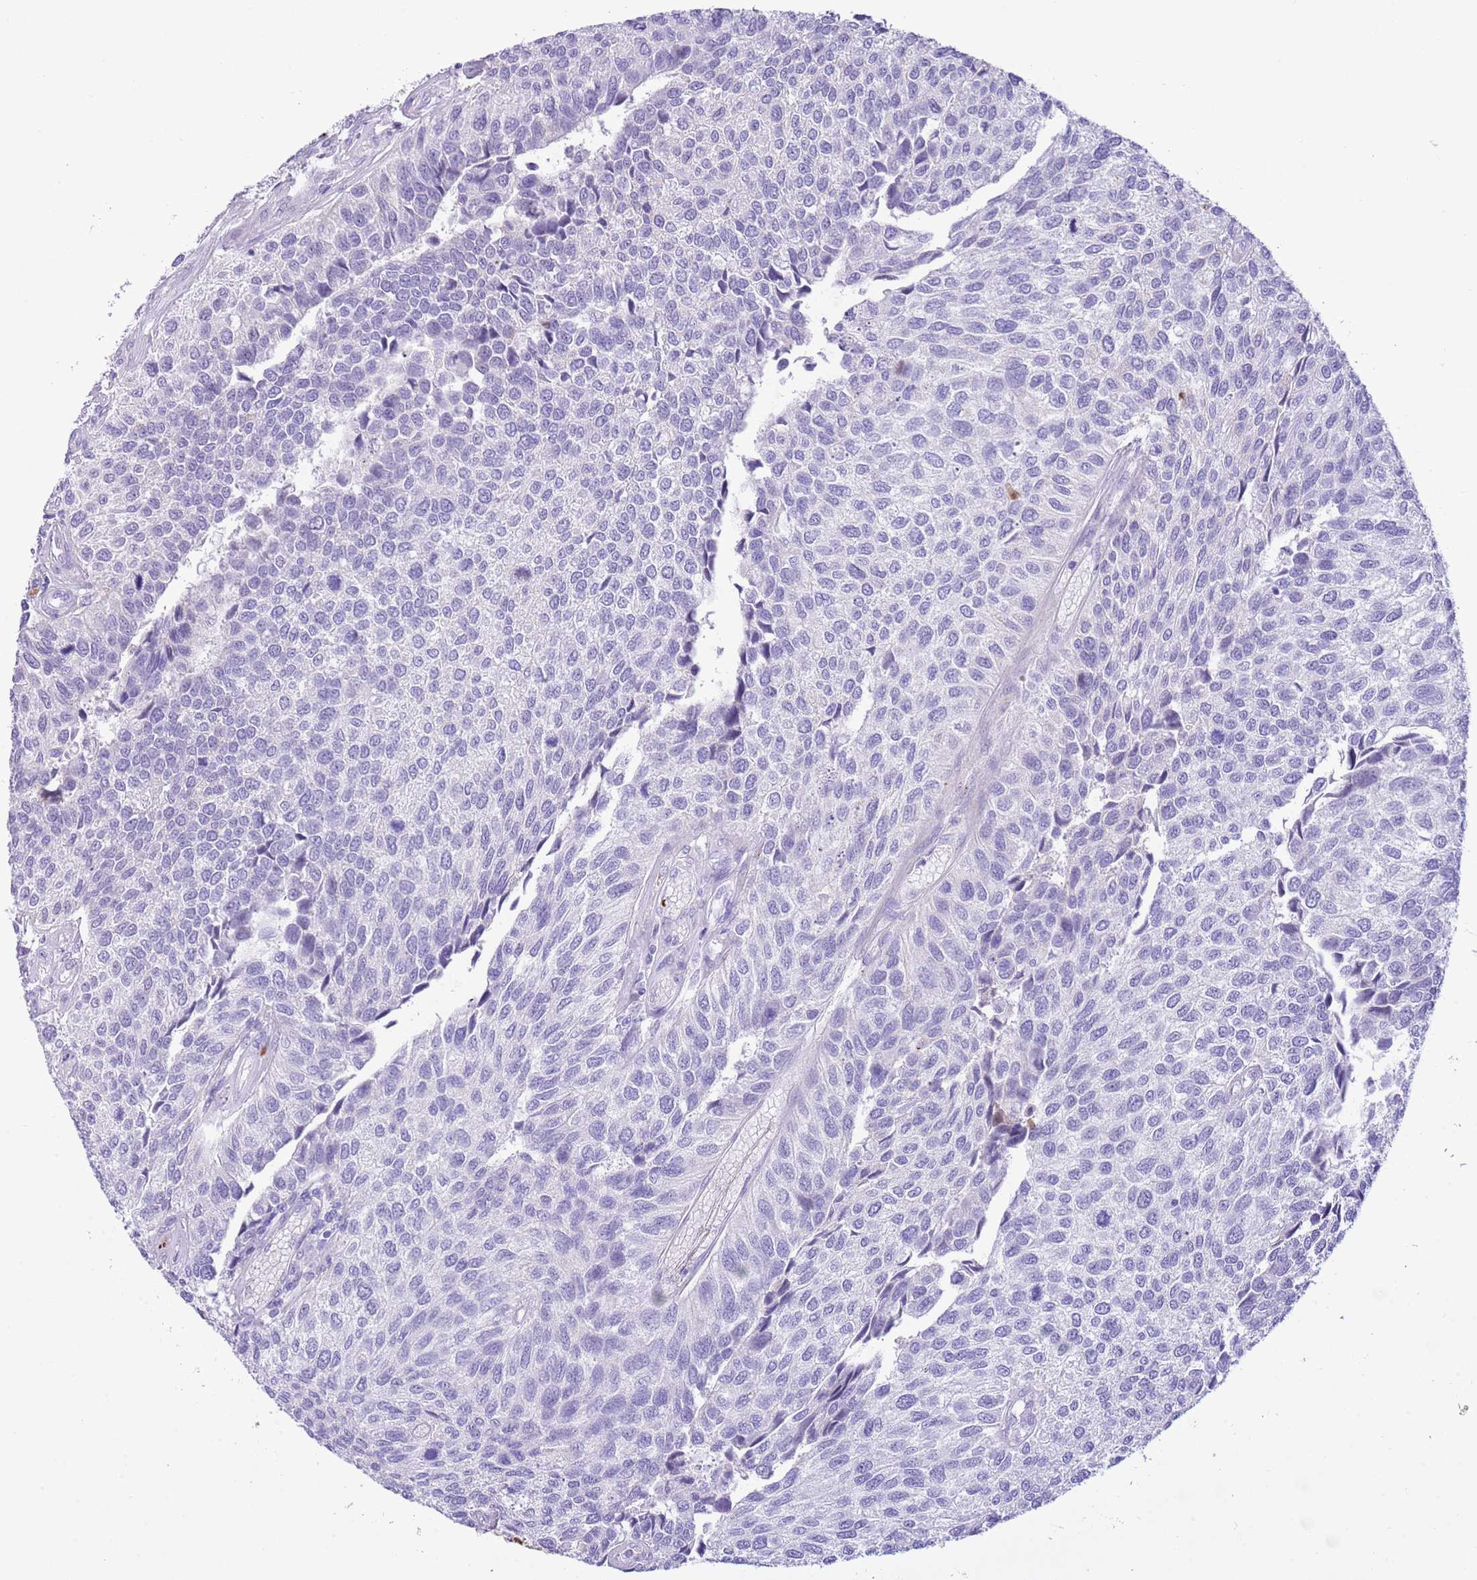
{"staining": {"intensity": "negative", "quantity": "none", "location": "none"}, "tissue": "urothelial cancer", "cell_type": "Tumor cells", "image_type": "cancer", "snomed": [{"axis": "morphology", "description": "Urothelial carcinoma, NOS"}, {"axis": "topography", "description": "Urinary bladder"}], "caption": "DAB immunohistochemical staining of human urothelial cancer exhibits no significant staining in tumor cells. The staining was performed using DAB to visualize the protein expression in brown, while the nuclei were stained in blue with hematoxylin (Magnification: 20x).", "gene": "CLEC2A", "patient": {"sex": "male", "age": 55}}